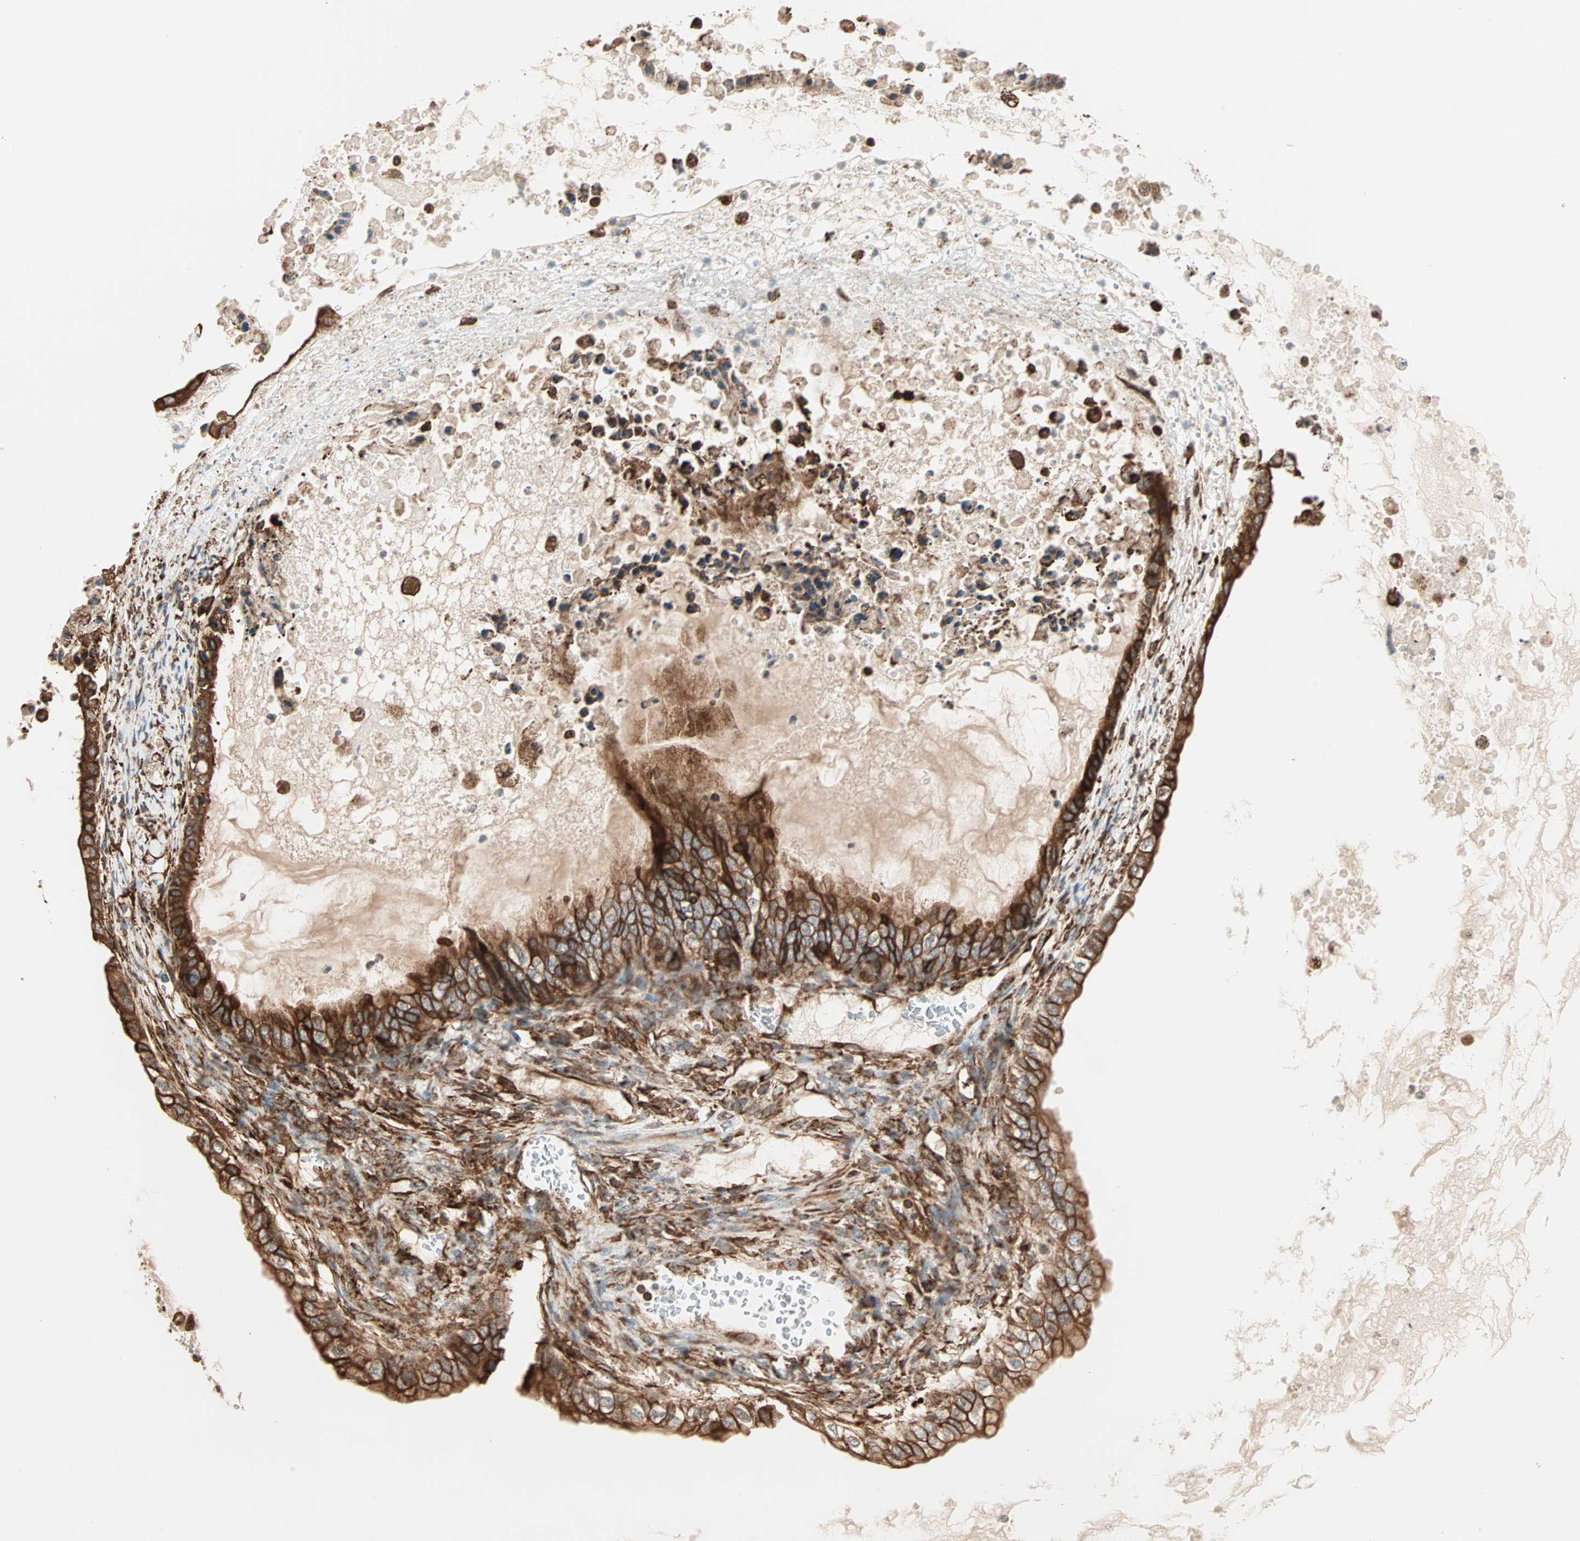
{"staining": {"intensity": "strong", "quantity": ">75%", "location": "cytoplasmic/membranous"}, "tissue": "ovarian cancer", "cell_type": "Tumor cells", "image_type": "cancer", "snomed": [{"axis": "morphology", "description": "Cystadenocarcinoma, mucinous, NOS"}, {"axis": "topography", "description": "Ovary"}], "caption": "The photomicrograph shows immunohistochemical staining of ovarian mucinous cystadenocarcinoma. There is strong cytoplasmic/membranous expression is present in about >75% of tumor cells.", "gene": "P4HA1", "patient": {"sex": "female", "age": 80}}